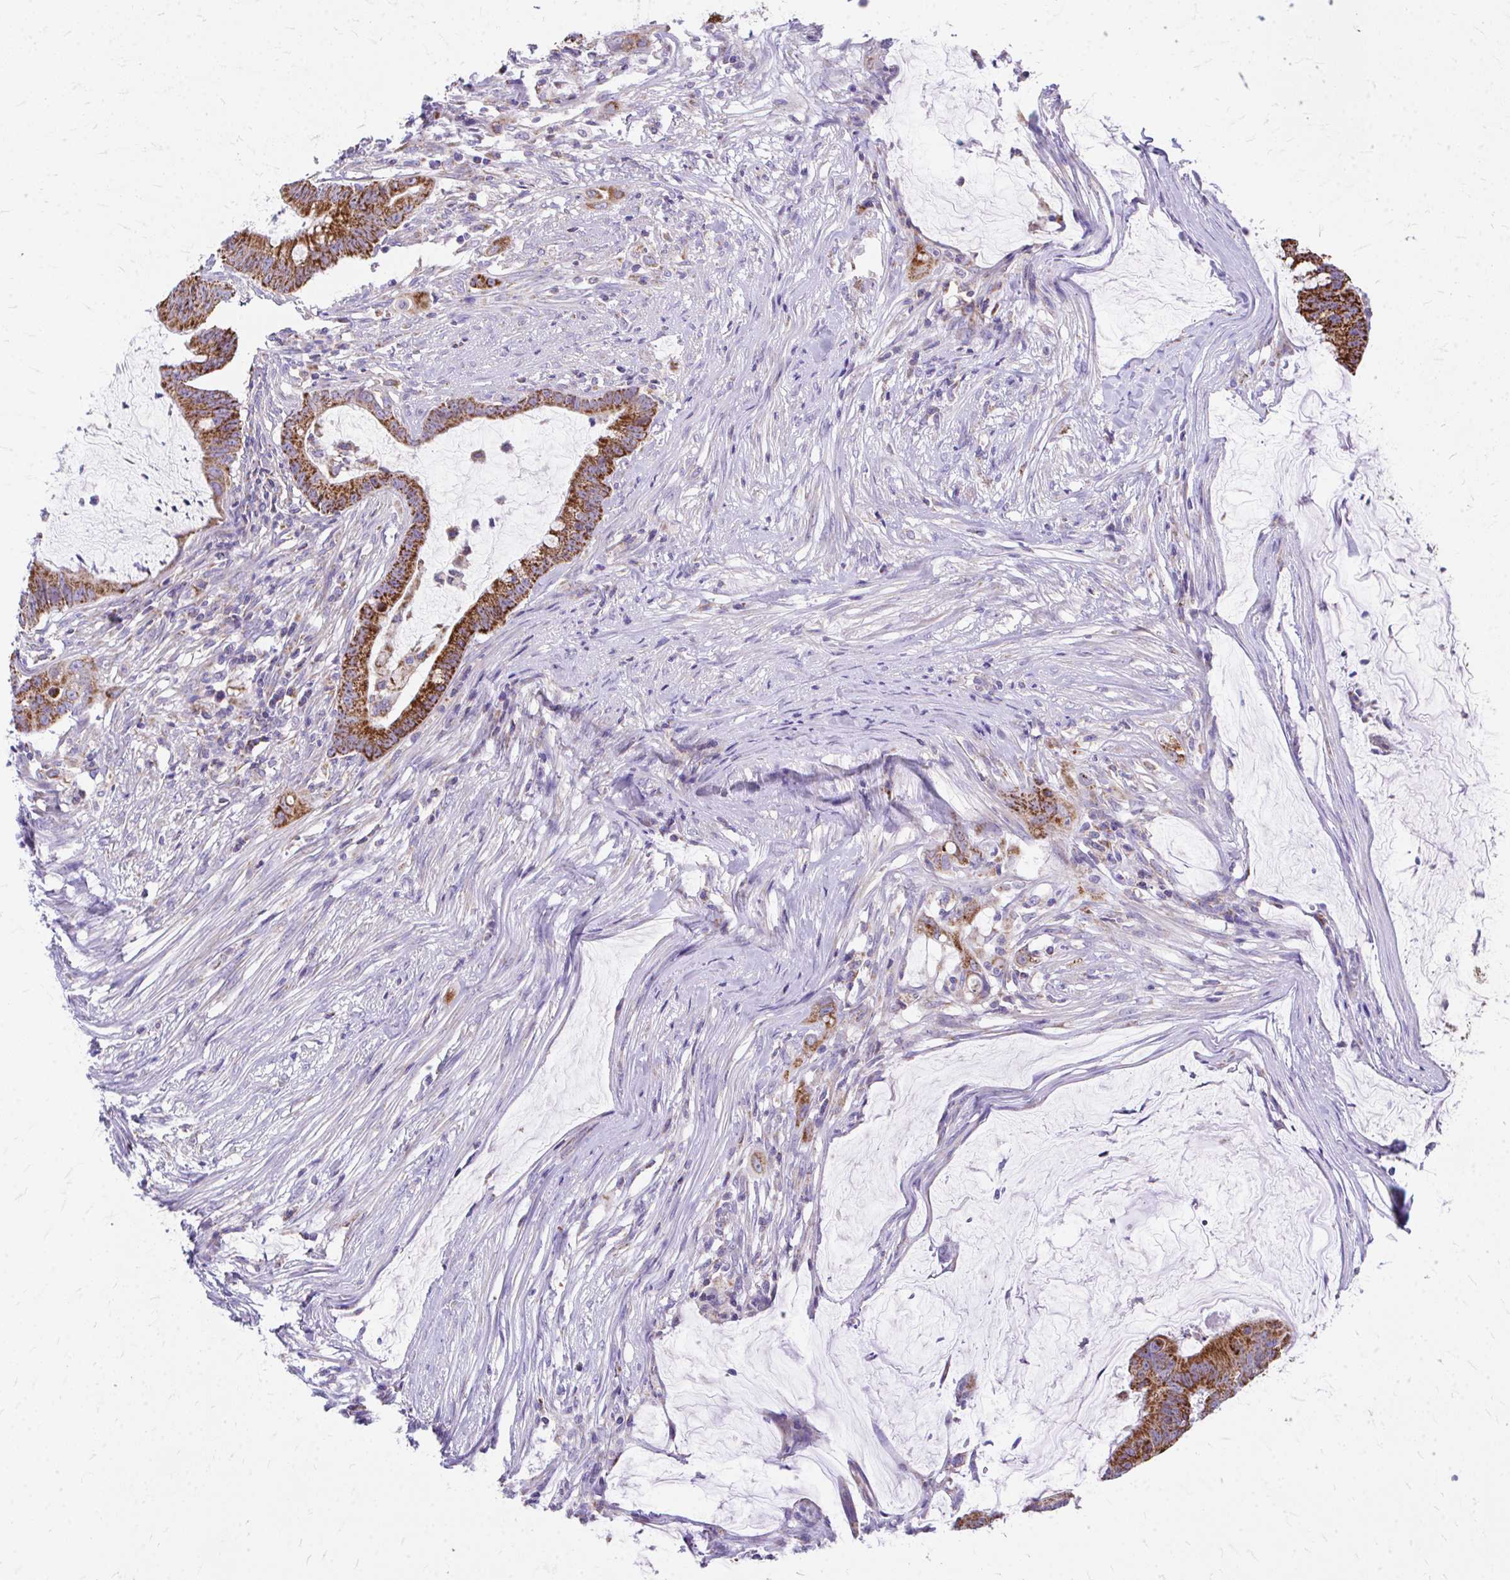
{"staining": {"intensity": "strong", "quantity": ">75%", "location": "cytoplasmic/membranous"}, "tissue": "colorectal cancer", "cell_type": "Tumor cells", "image_type": "cancer", "snomed": [{"axis": "morphology", "description": "Adenocarcinoma, NOS"}, {"axis": "topography", "description": "Colon"}], "caption": "About >75% of tumor cells in human colorectal adenocarcinoma exhibit strong cytoplasmic/membranous protein positivity as visualized by brown immunohistochemical staining.", "gene": "MRPL19", "patient": {"sex": "male", "age": 62}}